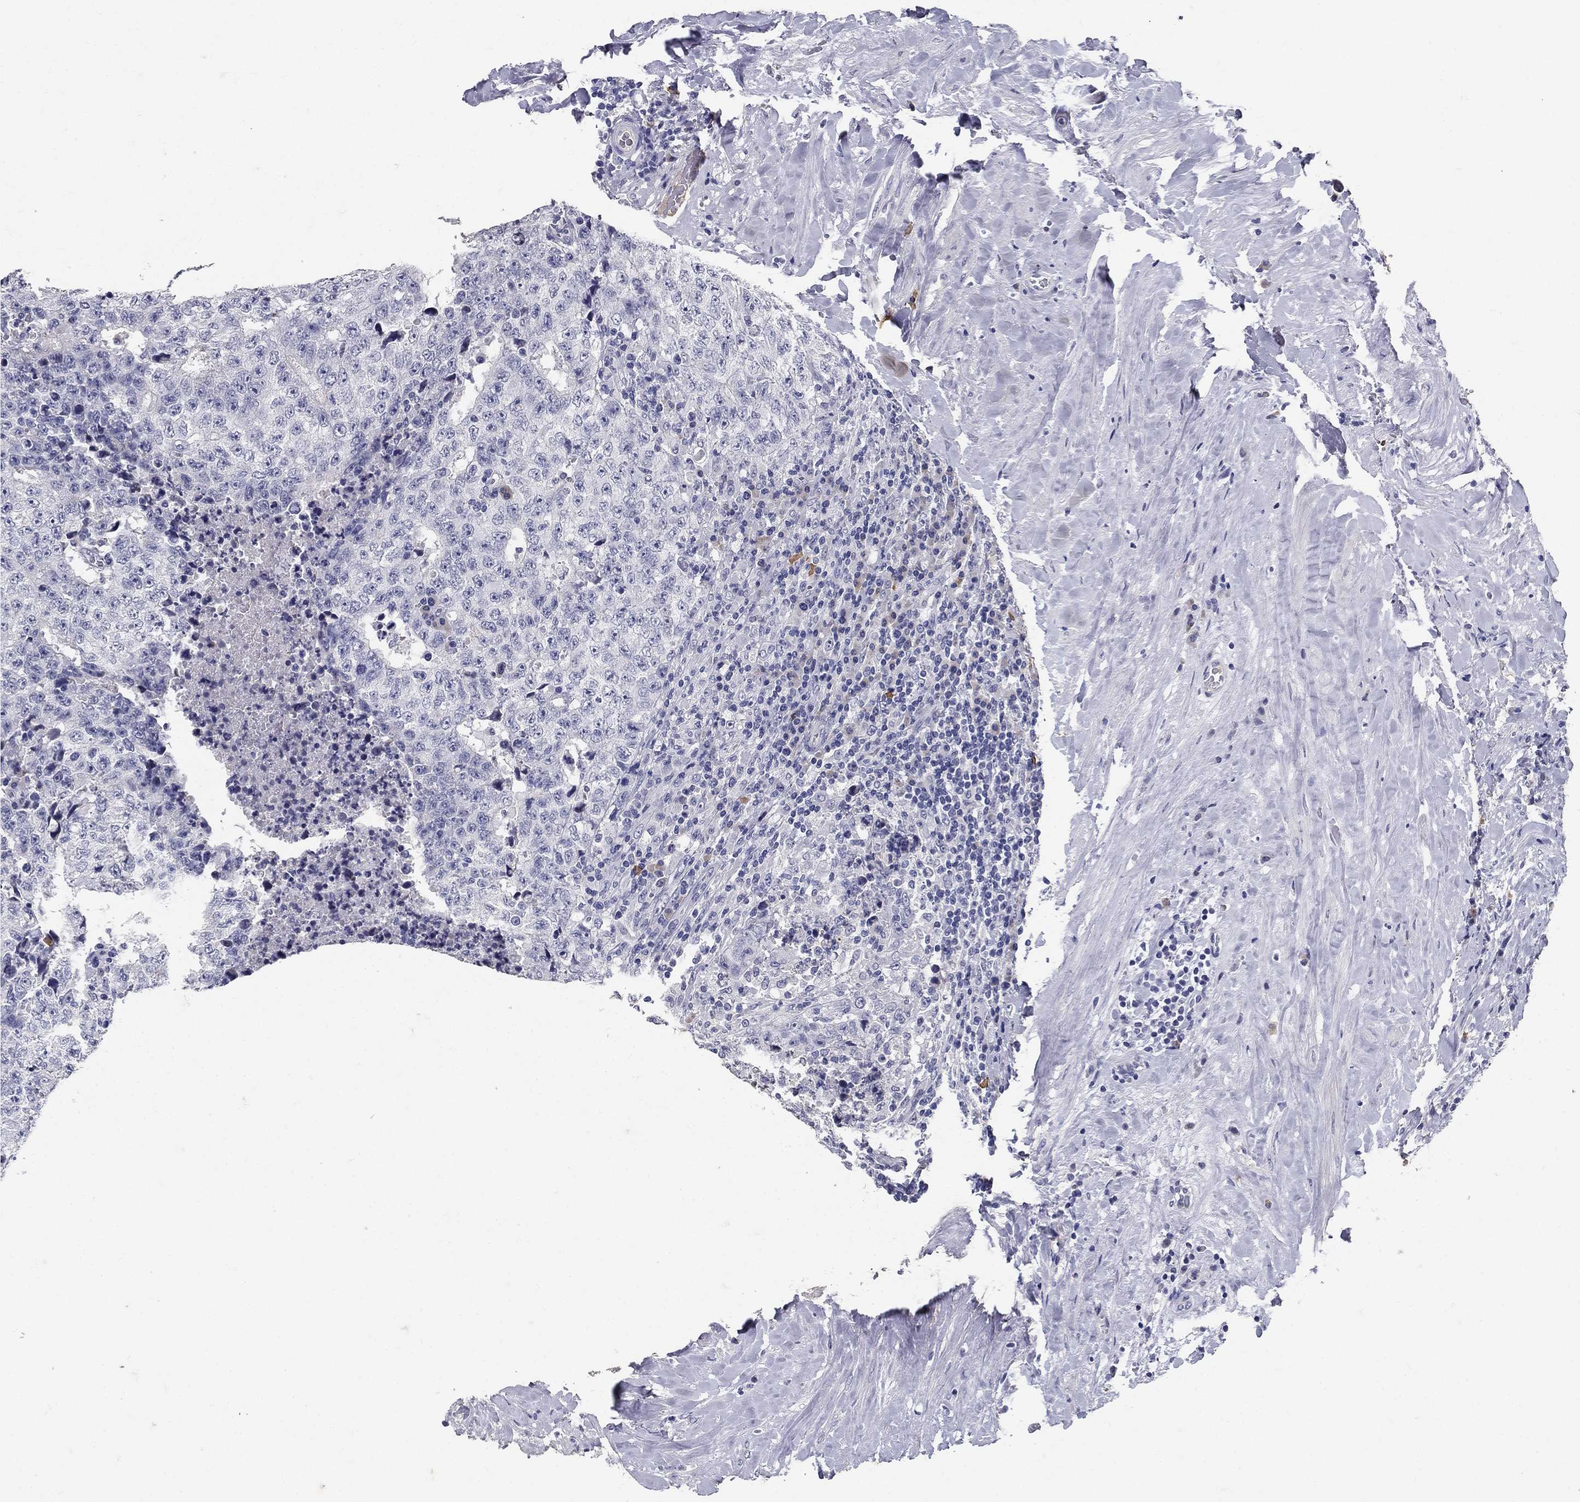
{"staining": {"intensity": "negative", "quantity": "none", "location": "none"}, "tissue": "testis cancer", "cell_type": "Tumor cells", "image_type": "cancer", "snomed": [{"axis": "morphology", "description": "Necrosis, NOS"}, {"axis": "morphology", "description": "Carcinoma, Embryonal, NOS"}, {"axis": "topography", "description": "Testis"}], "caption": "A photomicrograph of human testis cancer is negative for staining in tumor cells.", "gene": "POMC", "patient": {"sex": "male", "age": 19}}